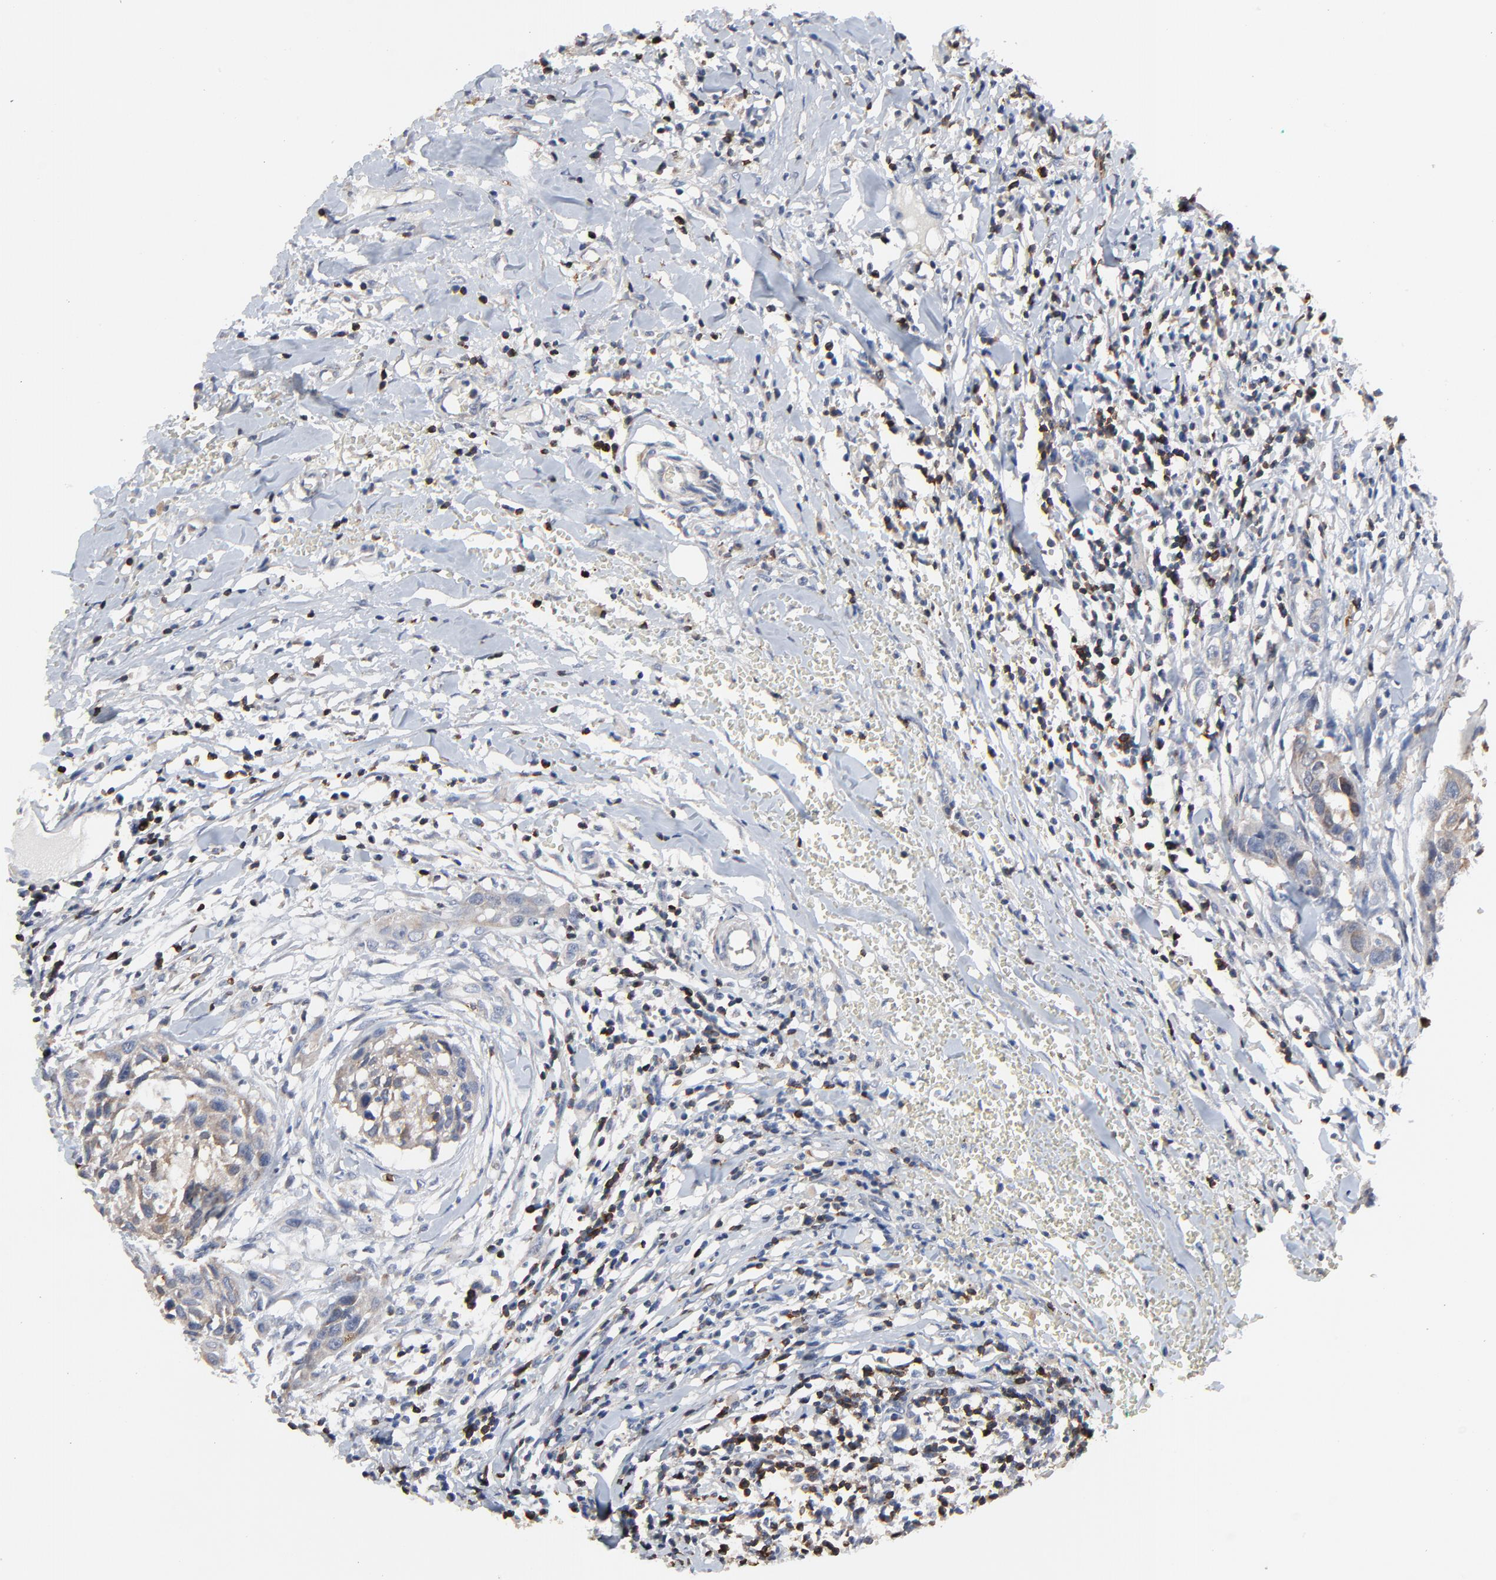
{"staining": {"intensity": "weak", "quantity": "25%-75%", "location": "cytoplasmic/membranous"}, "tissue": "head and neck cancer", "cell_type": "Tumor cells", "image_type": "cancer", "snomed": [{"axis": "morphology", "description": "Squamous cell carcinoma, NOS"}, {"axis": "topography", "description": "Head-Neck"}], "caption": "Head and neck cancer (squamous cell carcinoma) tissue reveals weak cytoplasmic/membranous positivity in approximately 25%-75% of tumor cells, visualized by immunohistochemistry. (DAB (3,3'-diaminobenzidine) = brown stain, brightfield microscopy at high magnification).", "gene": "SKAP1", "patient": {"sex": "male", "age": 64}}